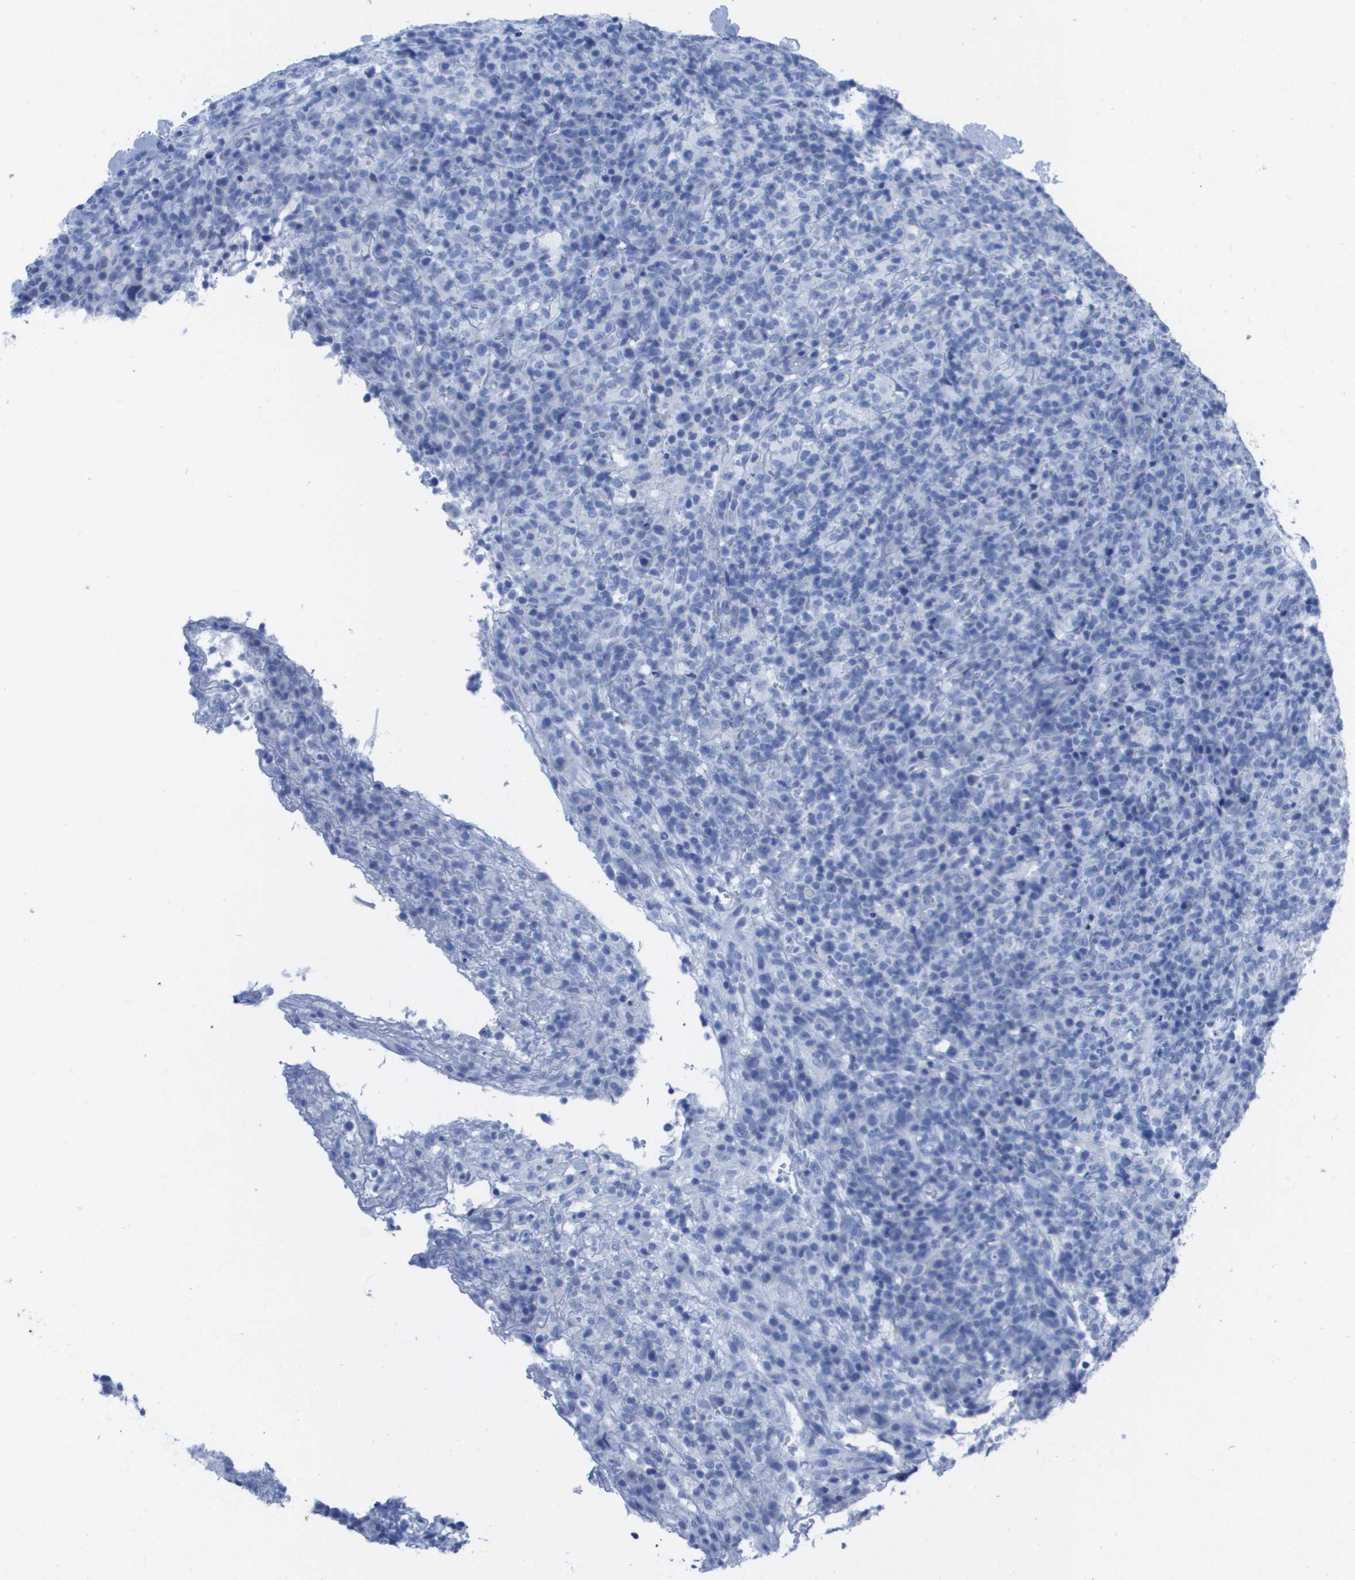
{"staining": {"intensity": "negative", "quantity": "none", "location": "none"}, "tissue": "lymphoma", "cell_type": "Tumor cells", "image_type": "cancer", "snomed": [{"axis": "morphology", "description": "Malignant lymphoma, non-Hodgkin's type, High grade"}, {"axis": "topography", "description": "Lymph node"}], "caption": "A histopathology image of human lymphoma is negative for staining in tumor cells. The staining is performed using DAB brown chromogen with nuclei counter-stained in using hematoxylin.", "gene": "KCNA3", "patient": {"sex": "female", "age": 76}}